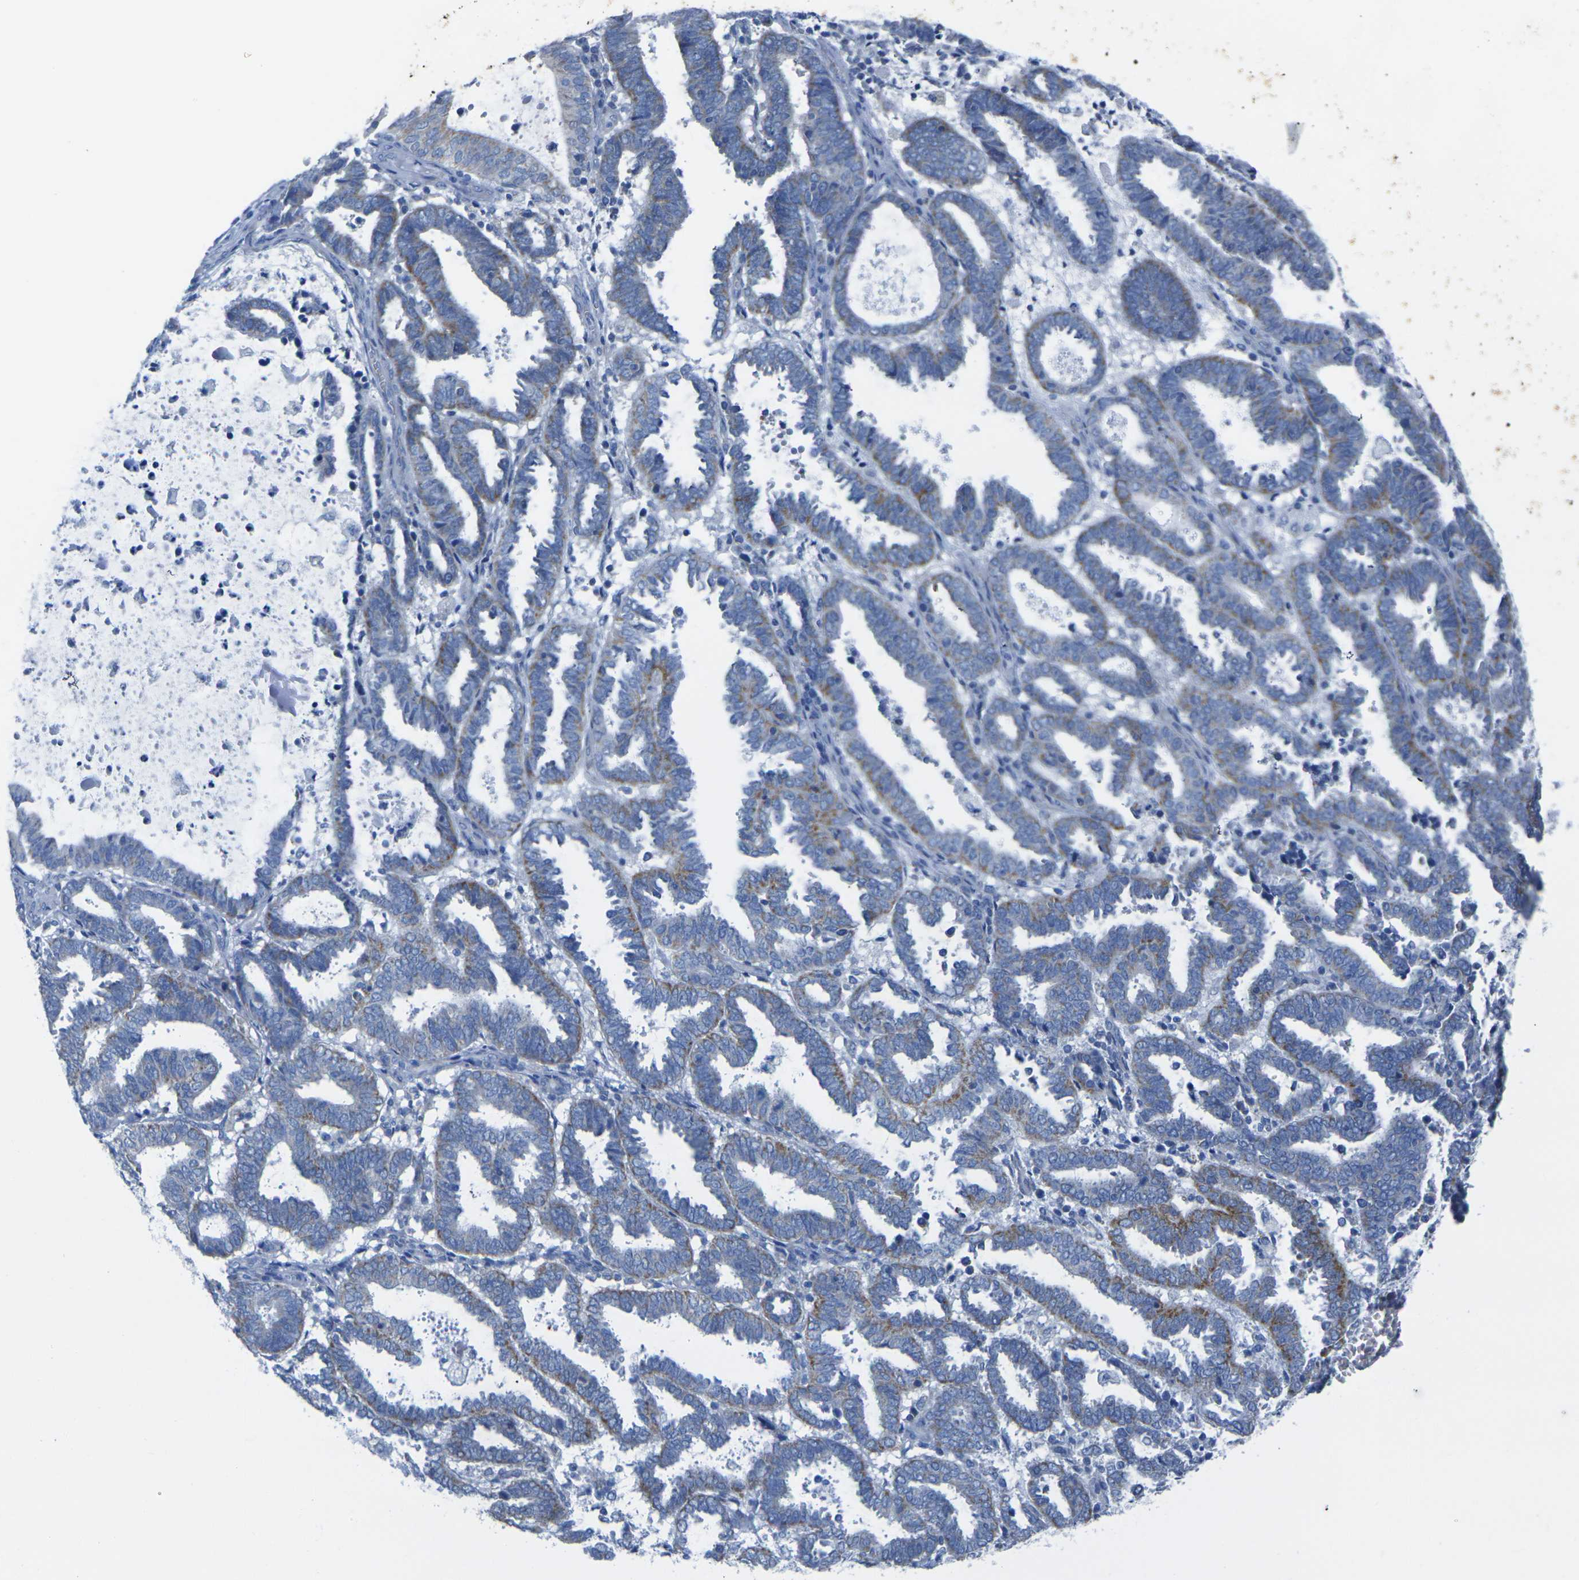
{"staining": {"intensity": "moderate", "quantity": "25%-75%", "location": "cytoplasmic/membranous"}, "tissue": "endometrial cancer", "cell_type": "Tumor cells", "image_type": "cancer", "snomed": [{"axis": "morphology", "description": "Adenocarcinoma, NOS"}, {"axis": "topography", "description": "Uterus"}], "caption": "Immunohistochemistry (DAB) staining of endometrial adenocarcinoma exhibits moderate cytoplasmic/membranous protein staining in about 25%-75% of tumor cells.", "gene": "TMEM204", "patient": {"sex": "female", "age": 83}}